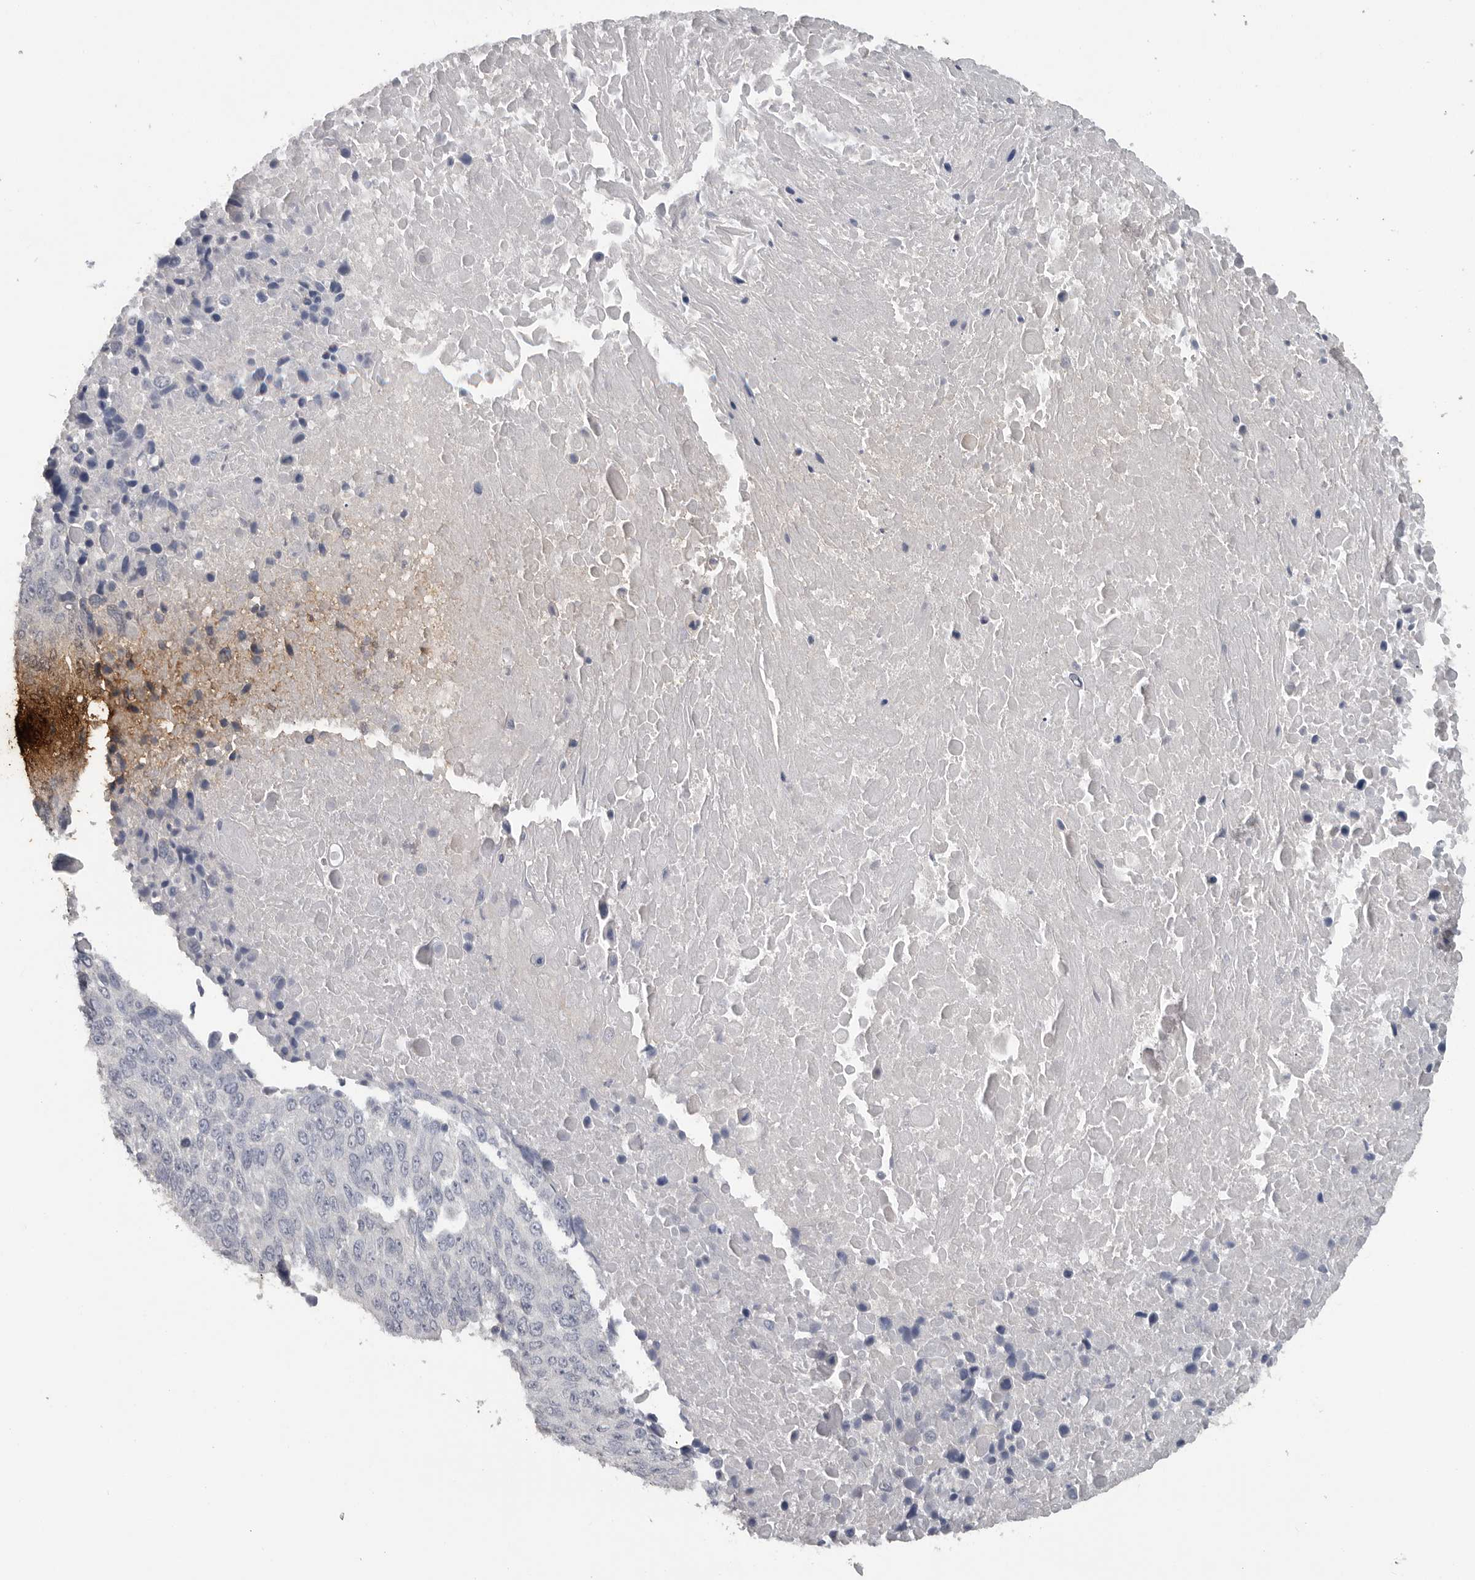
{"staining": {"intensity": "negative", "quantity": "none", "location": "none"}, "tissue": "lung cancer", "cell_type": "Tumor cells", "image_type": "cancer", "snomed": [{"axis": "morphology", "description": "Squamous cell carcinoma, NOS"}, {"axis": "topography", "description": "Lung"}], "caption": "The image demonstrates no significant expression in tumor cells of lung cancer.", "gene": "REG4", "patient": {"sex": "male", "age": 66}}